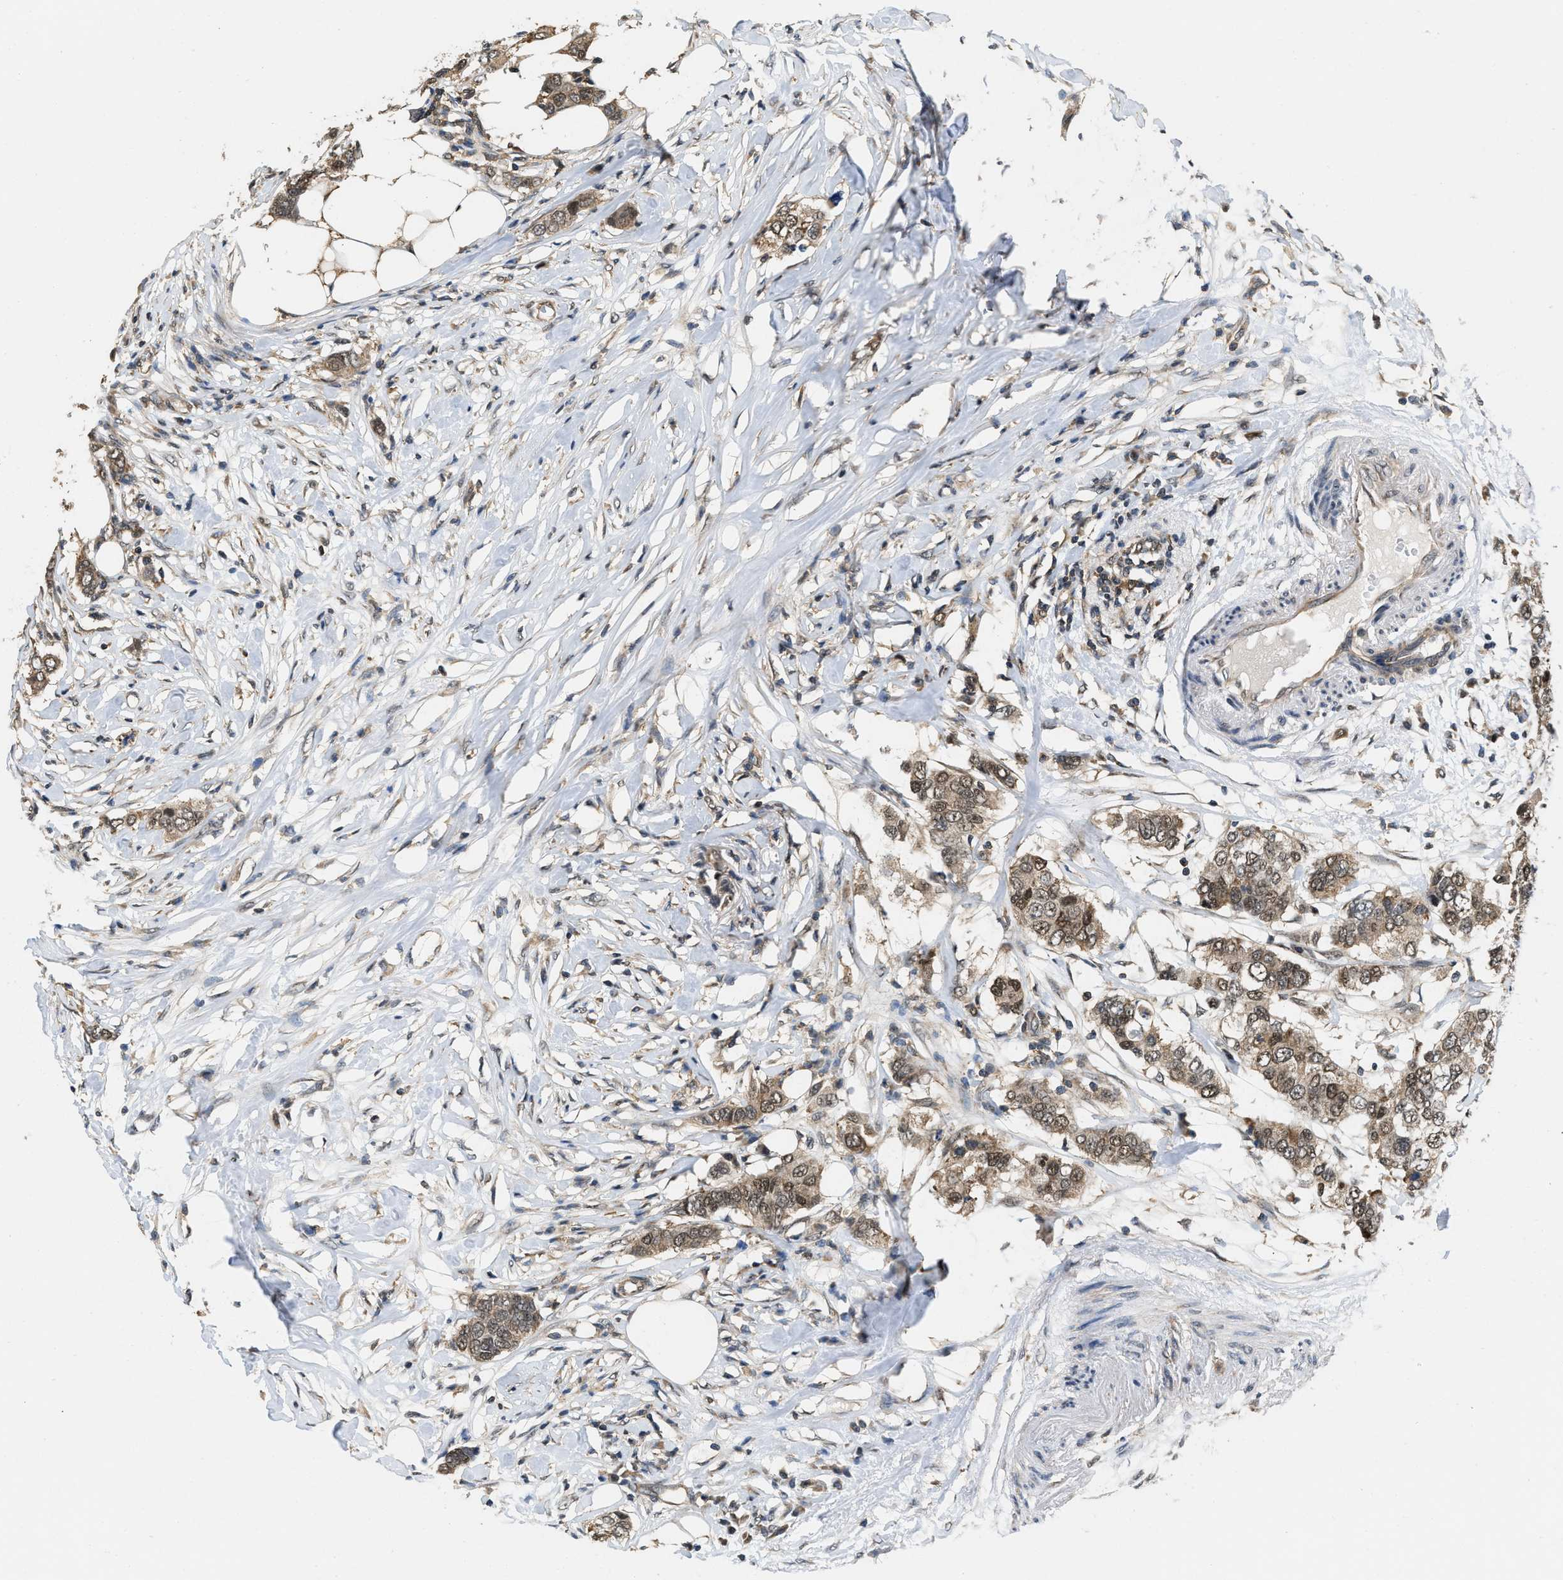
{"staining": {"intensity": "moderate", "quantity": "25%-75%", "location": "cytoplasmic/membranous,nuclear"}, "tissue": "breast cancer", "cell_type": "Tumor cells", "image_type": "cancer", "snomed": [{"axis": "morphology", "description": "Duct carcinoma"}, {"axis": "topography", "description": "Breast"}], "caption": "This histopathology image displays IHC staining of breast cancer (invasive ductal carcinoma), with medium moderate cytoplasmic/membranous and nuclear expression in approximately 25%-75% of tumor cells.", "gene": "ATF7IP", "patient": {"sex": "female", "age": 50}}